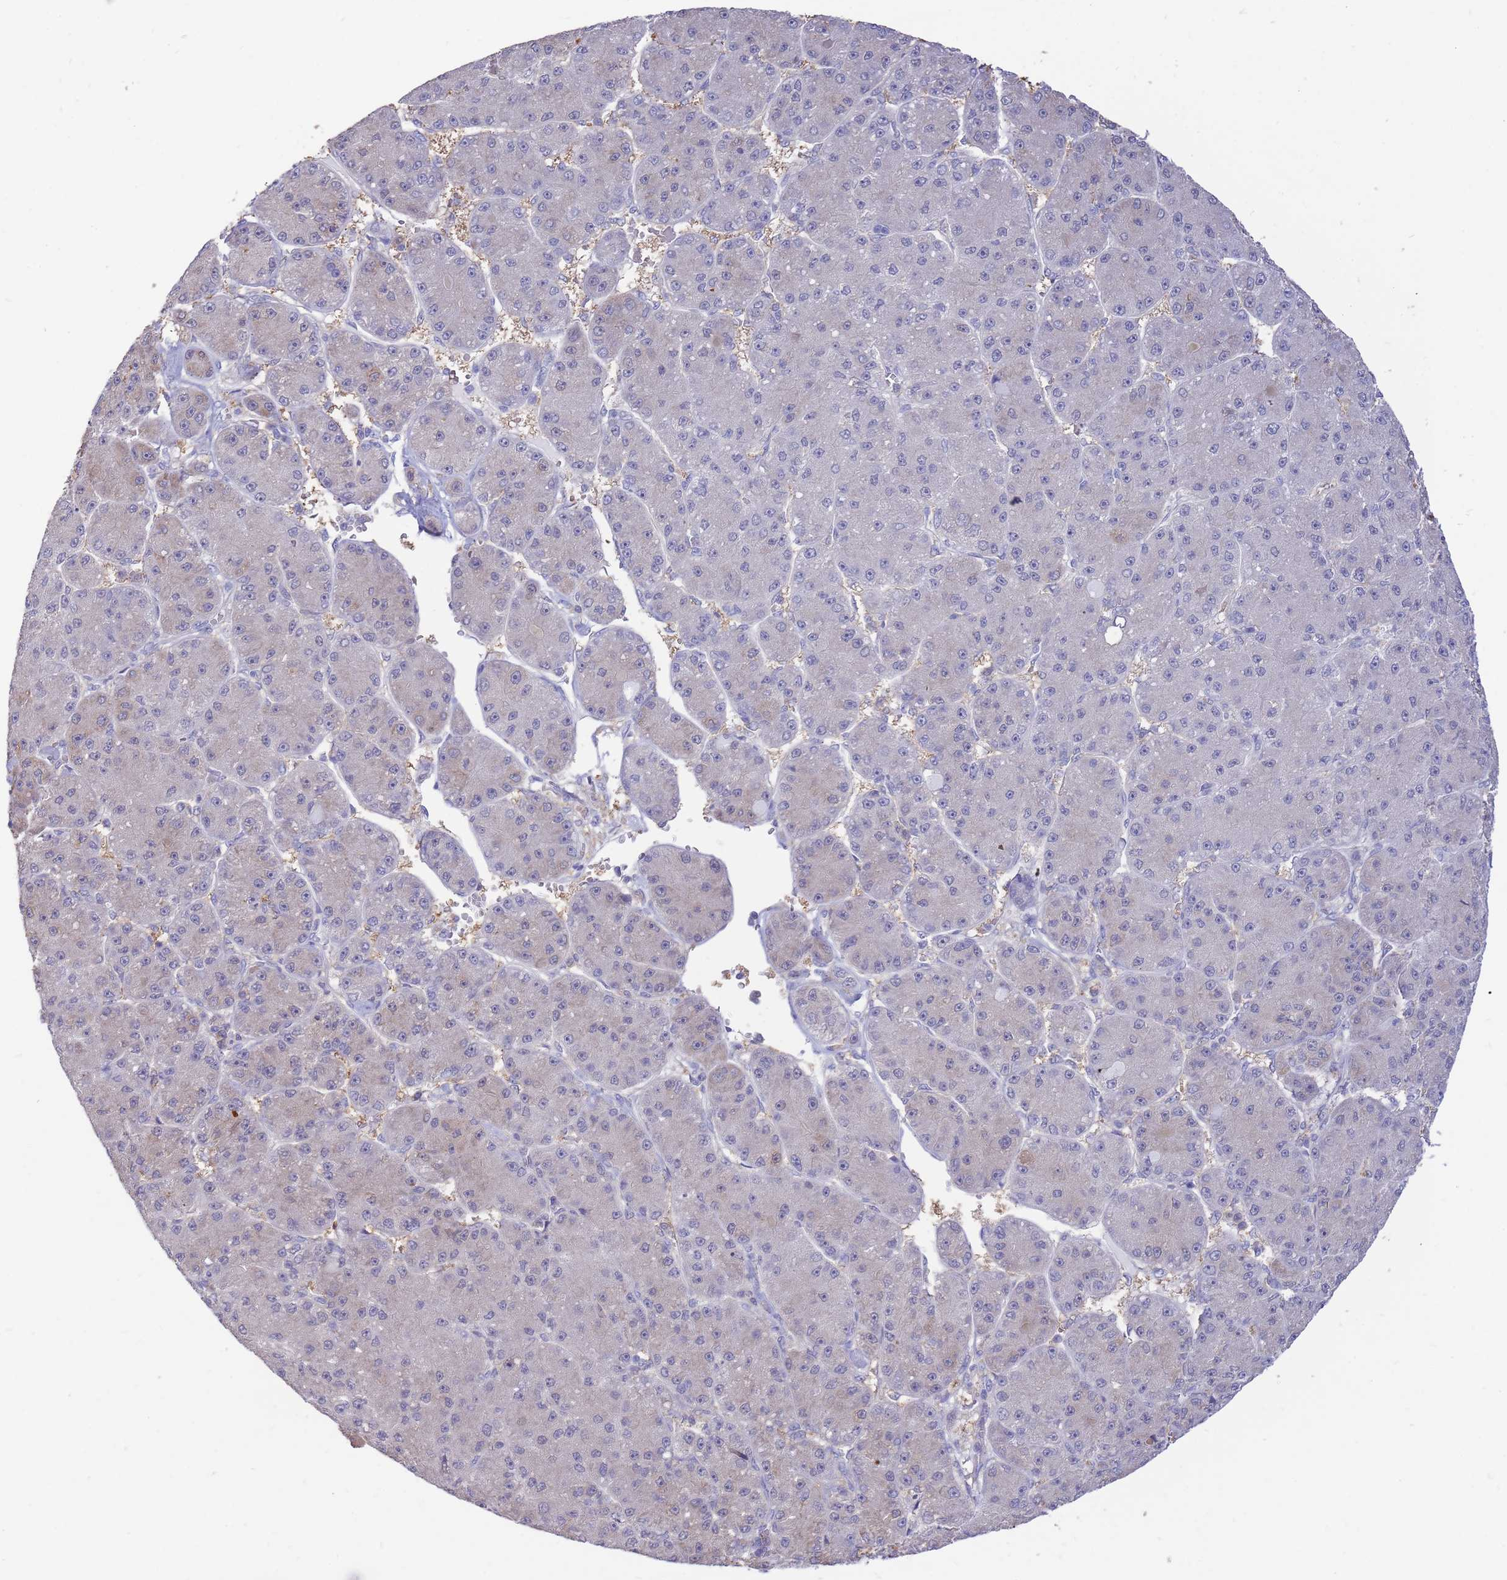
{"staining": {"intensity": "negative", "quantity": "none", "location": "none"}, "tissue": "liver cancer", "cell_type": "Tumor cells", "image_type": "cancer", "snomed": [{"axis": "morphology", "description": "Carcinoma, Hepatocellular, NOS"}, {"axis": "topography", "description": "Liver"}], "caption": "The immunohistochemistry (IHC) image has no significant expression in tumor cells of hepatocellular carcinoma (liver) tissue.", "gene": "AP5S1", "patient": {"sex": "male", "age": 67}}